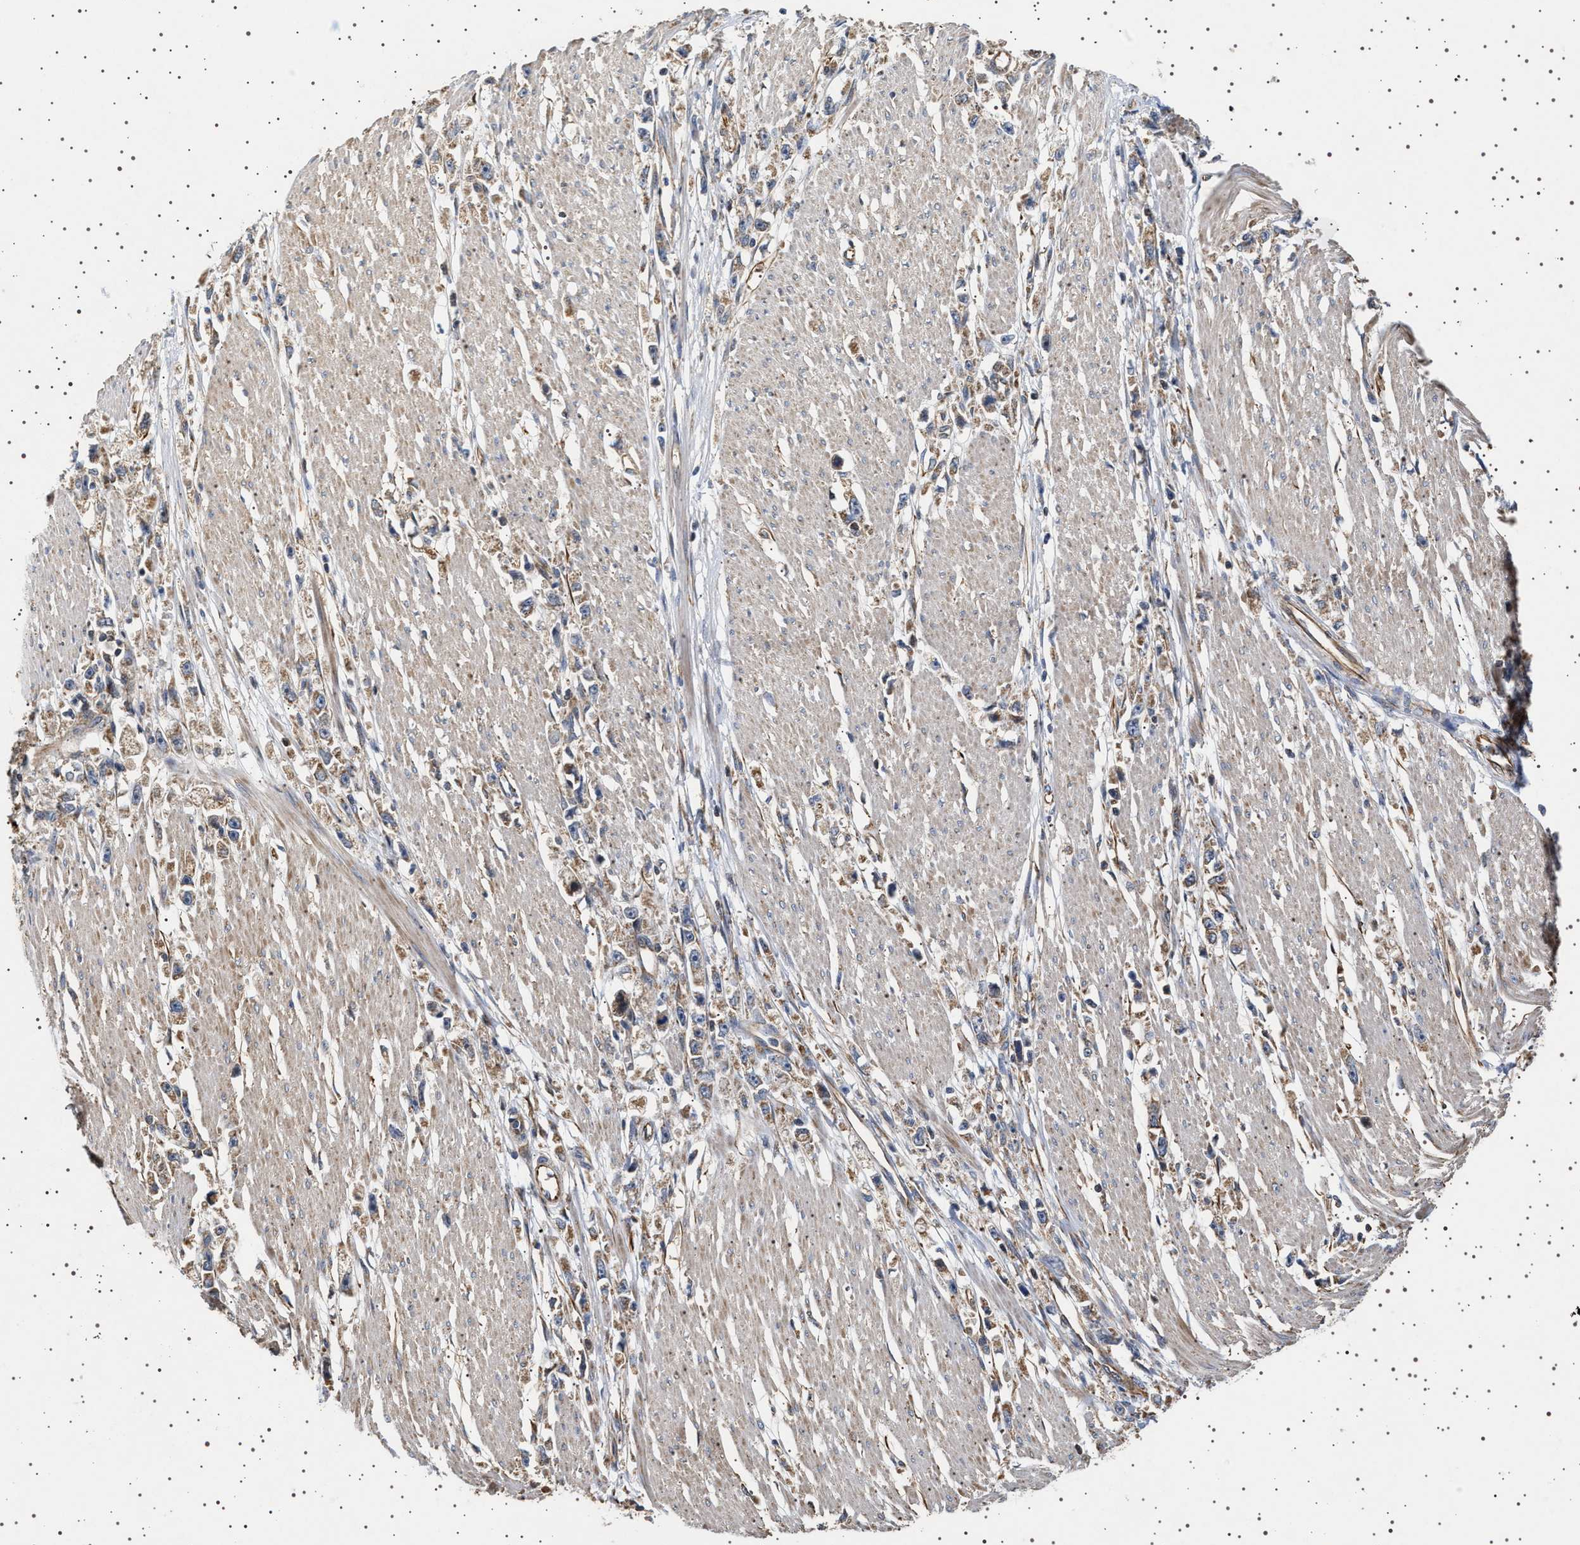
{"staining": {"intensity": "weak", "quantity": ">75%", "location": "cytoplasmic/membranous"}, "tissue": "stomach cancer", "cell_type": "Tumor cells", "image_type": "cancer", "snomed": [{"axis": "morphology", "description": "Adenocarcinoma, NOS"}, {"axis": "topography", "description": "Stomach"}], "caption": "This histopathology image displays IHC staining of stomach adenocarcinoma, with low weak cytoplasmic/membranous positivity in about >75% of tumor cells.", "gene": "TRUB2", "patient": {"sex": "female", "age": 59}}